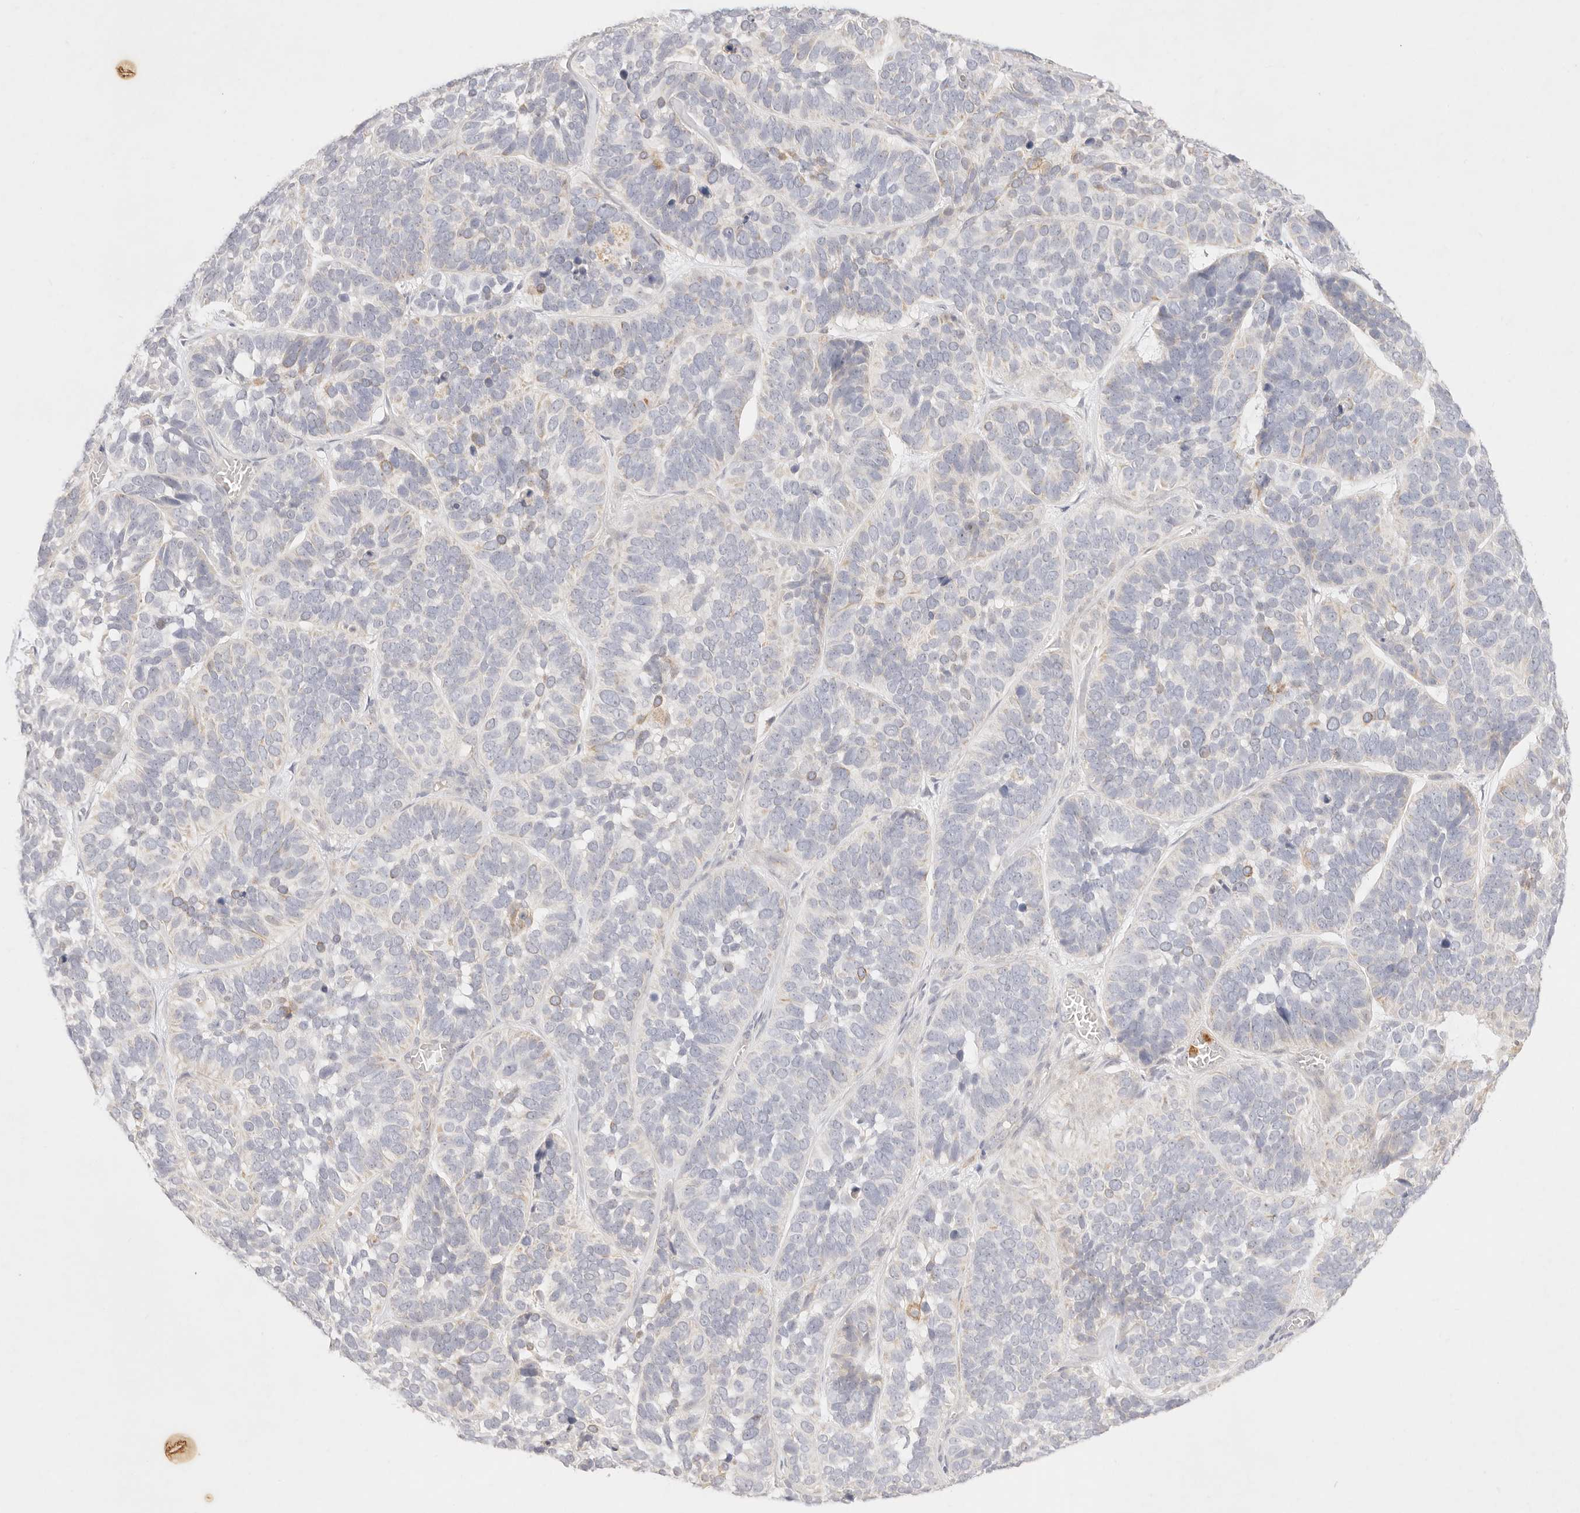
{"staining": {"intensity": "negative", "quantity": "none", "location": "none"}, "tissue": "skin cancer", "cell_type": "Tumor cells", "image_type": "cancer", "snomed": [{"axis": "morphology", "description": "Basal cell carcinoma"}, {"axis": "topography", "description": "Skin"}], "caption": "Tumor cells show no significant staining in skin basal cell carcinoma.", "gene": "GPR84", "patient": {"sex": "male", "age": 62}}